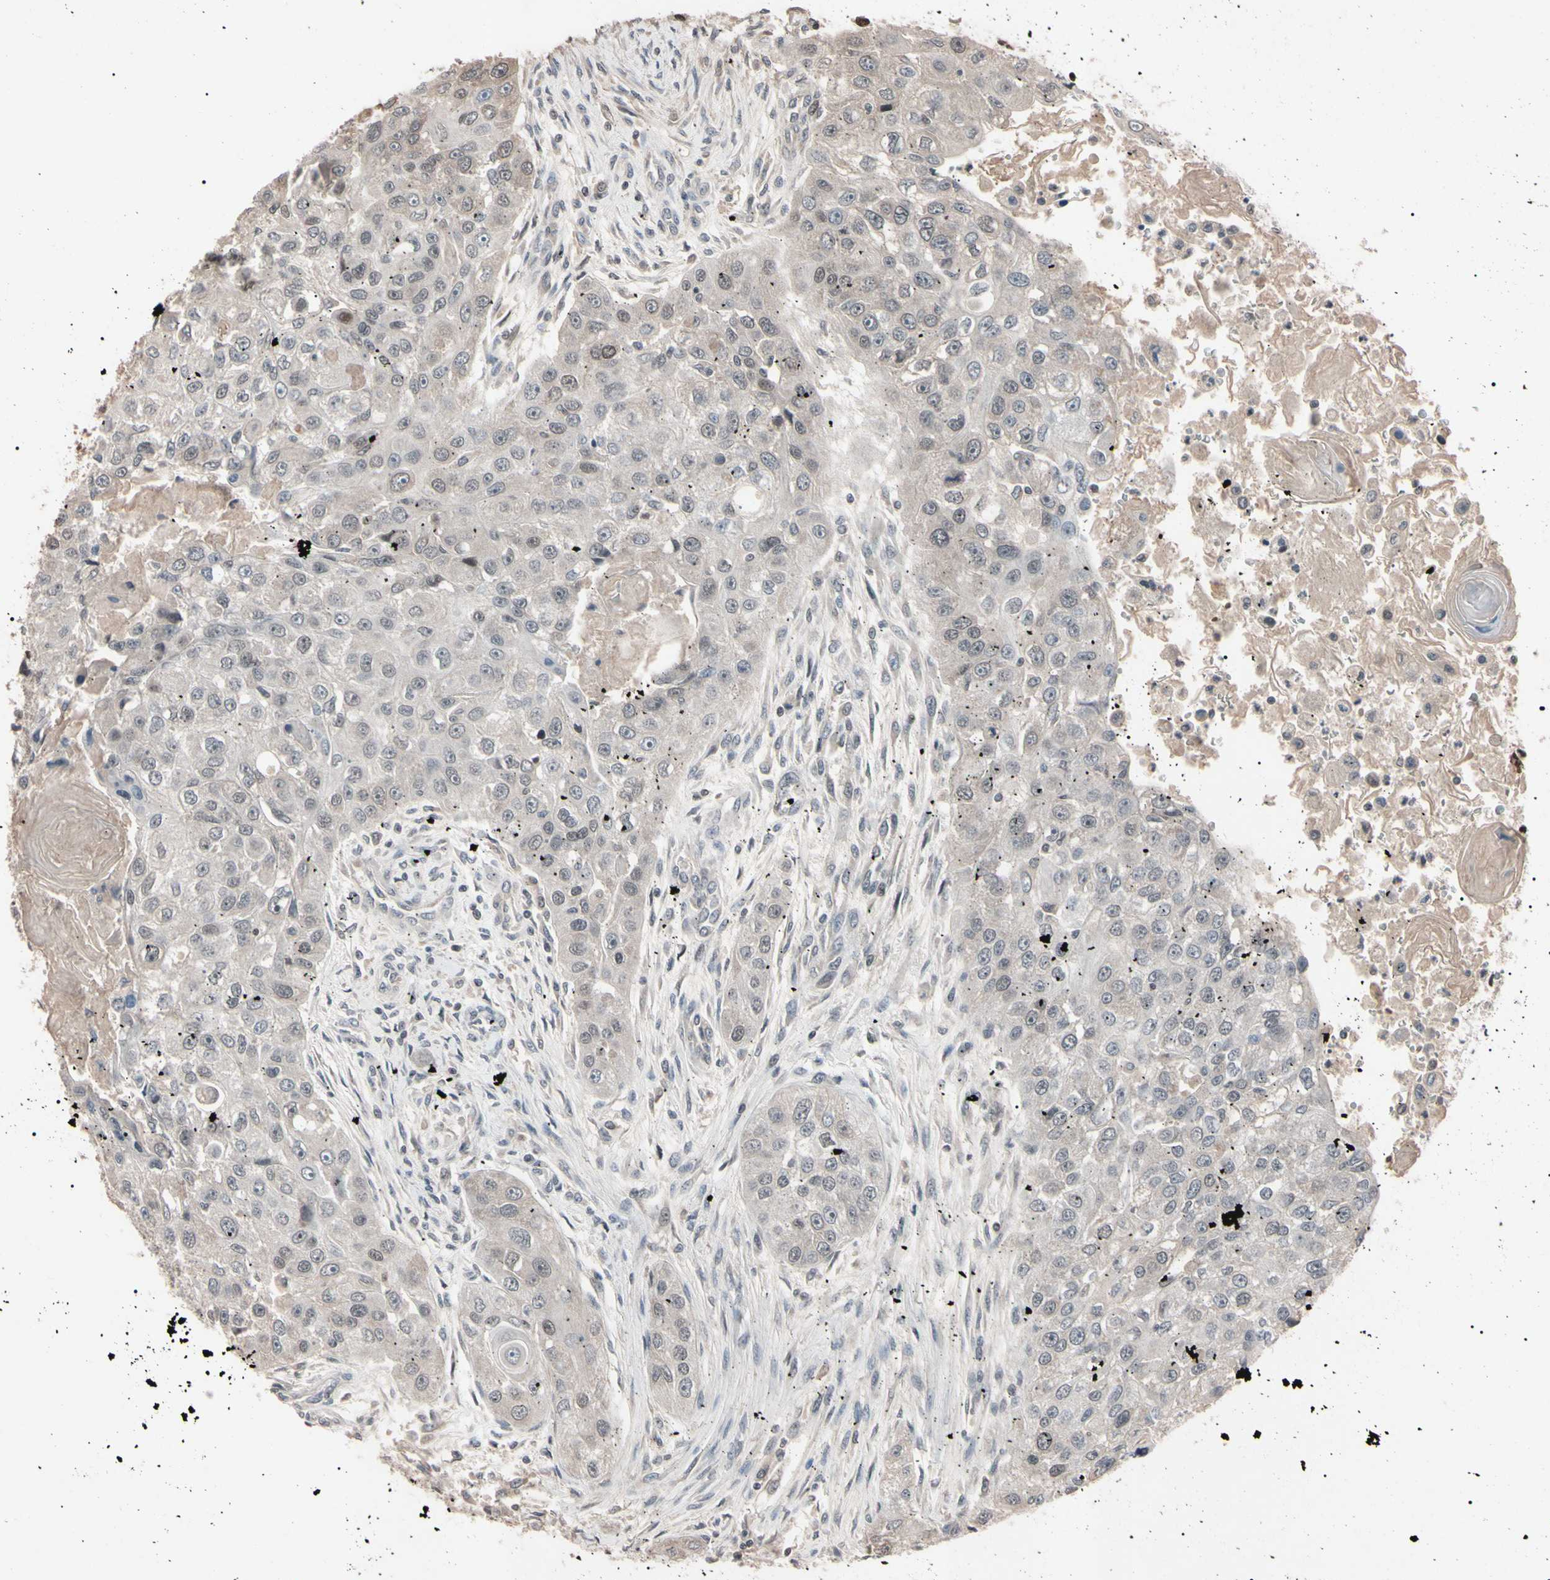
{"staining": {"intensity": "negative", "quantity": "none", "location": "none"}, "tissue": "head and neck cancer", "cell_type": "Tumor cells", "image_type": "cancer", "snomed": [{"axis": "morphology", "description": "Normal tissue, NOS"}, {"axis": "morphology", "description": "Squamous cell carcinoma, NOS"}, {"axis": "topography", "description": "Skeletal muscle"}, {"axis": "topography", "description": "Head-Neck"}], "caption": "The micrograph demonstrates no staining of tumor cells in head and neck squamous cell carcinoma. (Immunohistochemistry, brightfield microscopy, high magnification).", "gene": "YY1", "patient": {"sex": "male", "age": 51}}